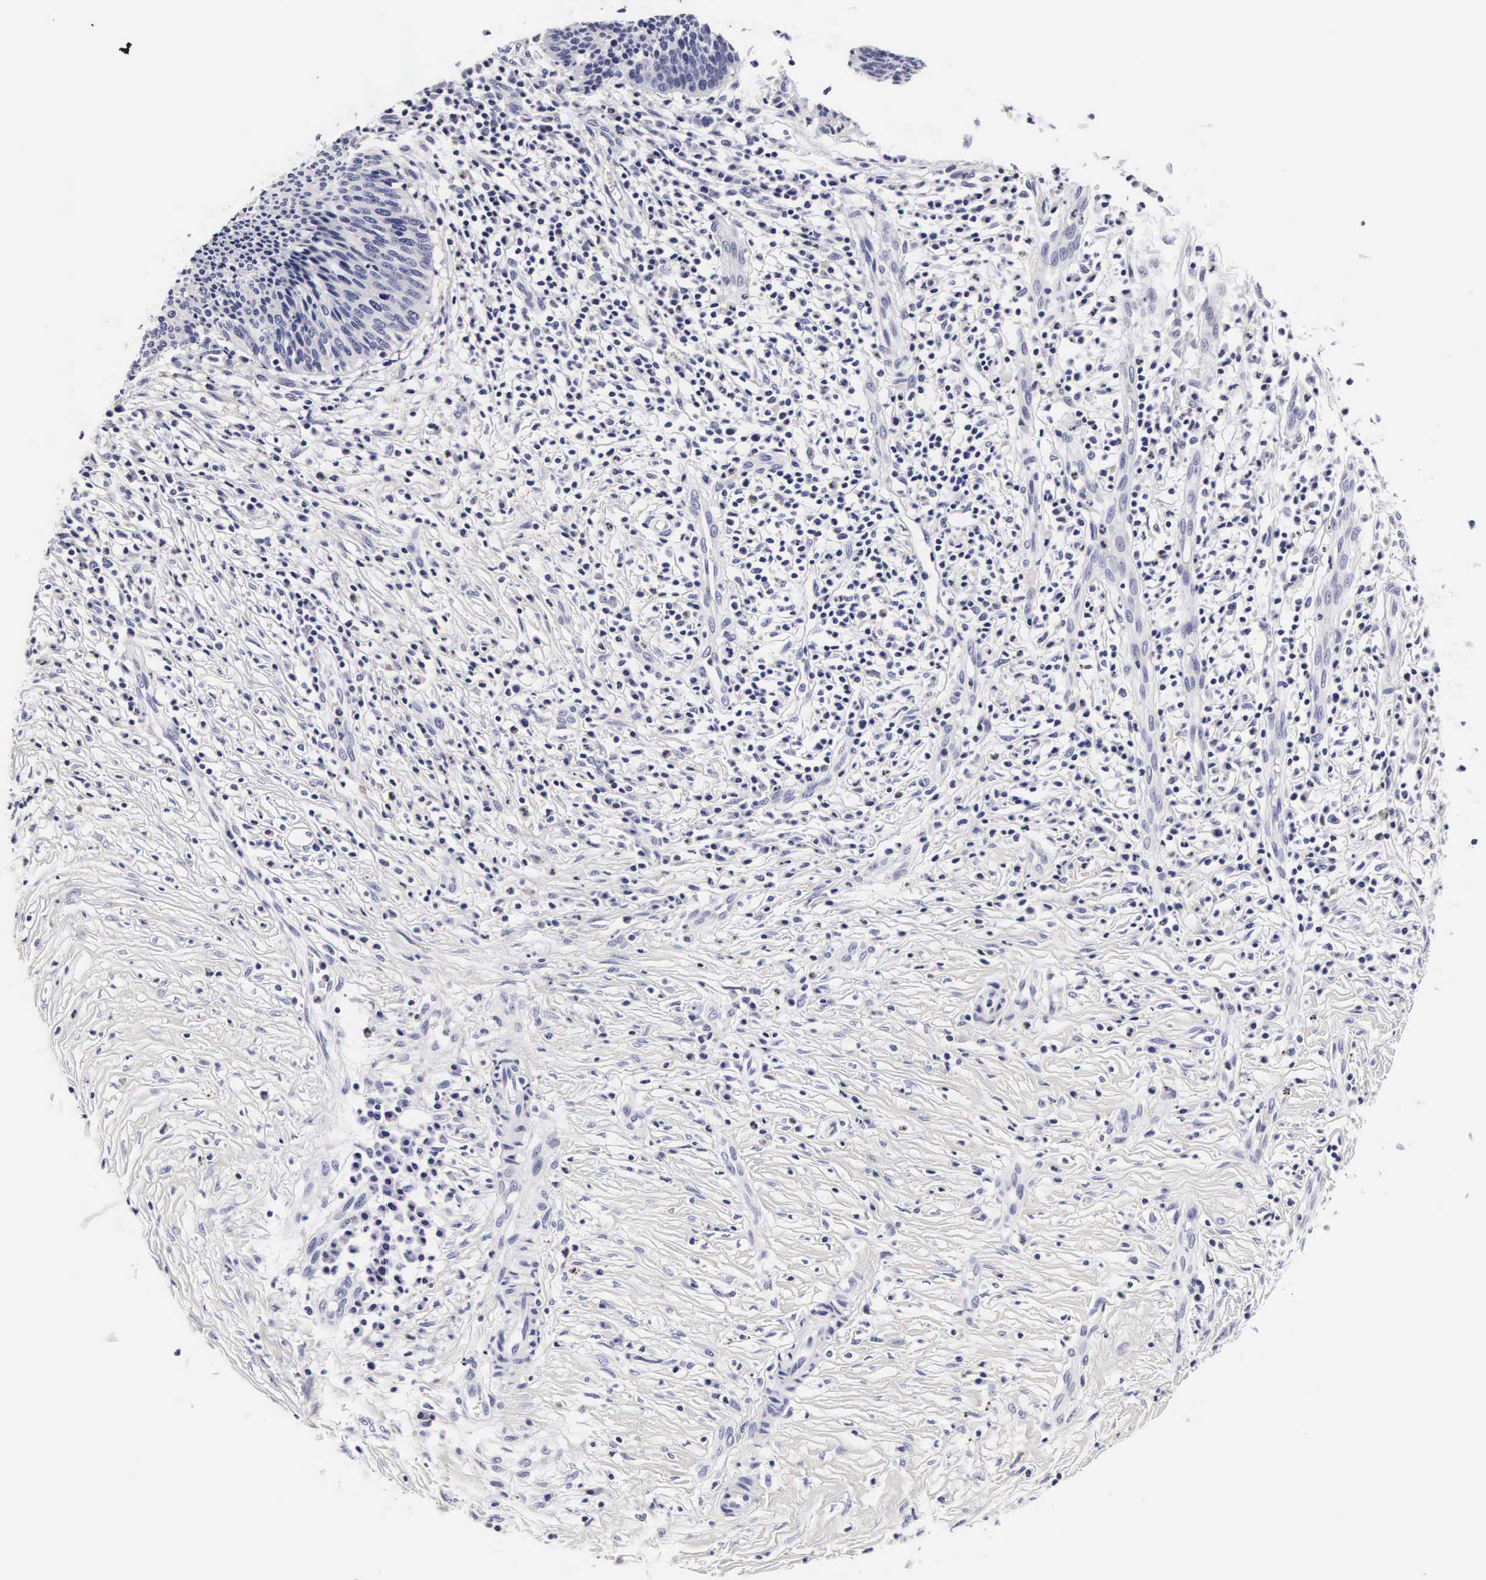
{"staining": {"intensity": "negative", "quantity": "none", "location": "none"}, "tissue": "cervical cancer", "cell_type": "Tumor cells", "image_type": "cancer", "snomed": [{"axis": "morphology", "description": "Squamous cell carcinoma, NOS"}, {"axis": "topography", "description": "Cervix"}], "caption": "Tumor cells show no significant positivity in cervical cancer (squamous cell carcinoma).", "gene": "RNASE6", "patient": {"sex": "female", "age": 41}}